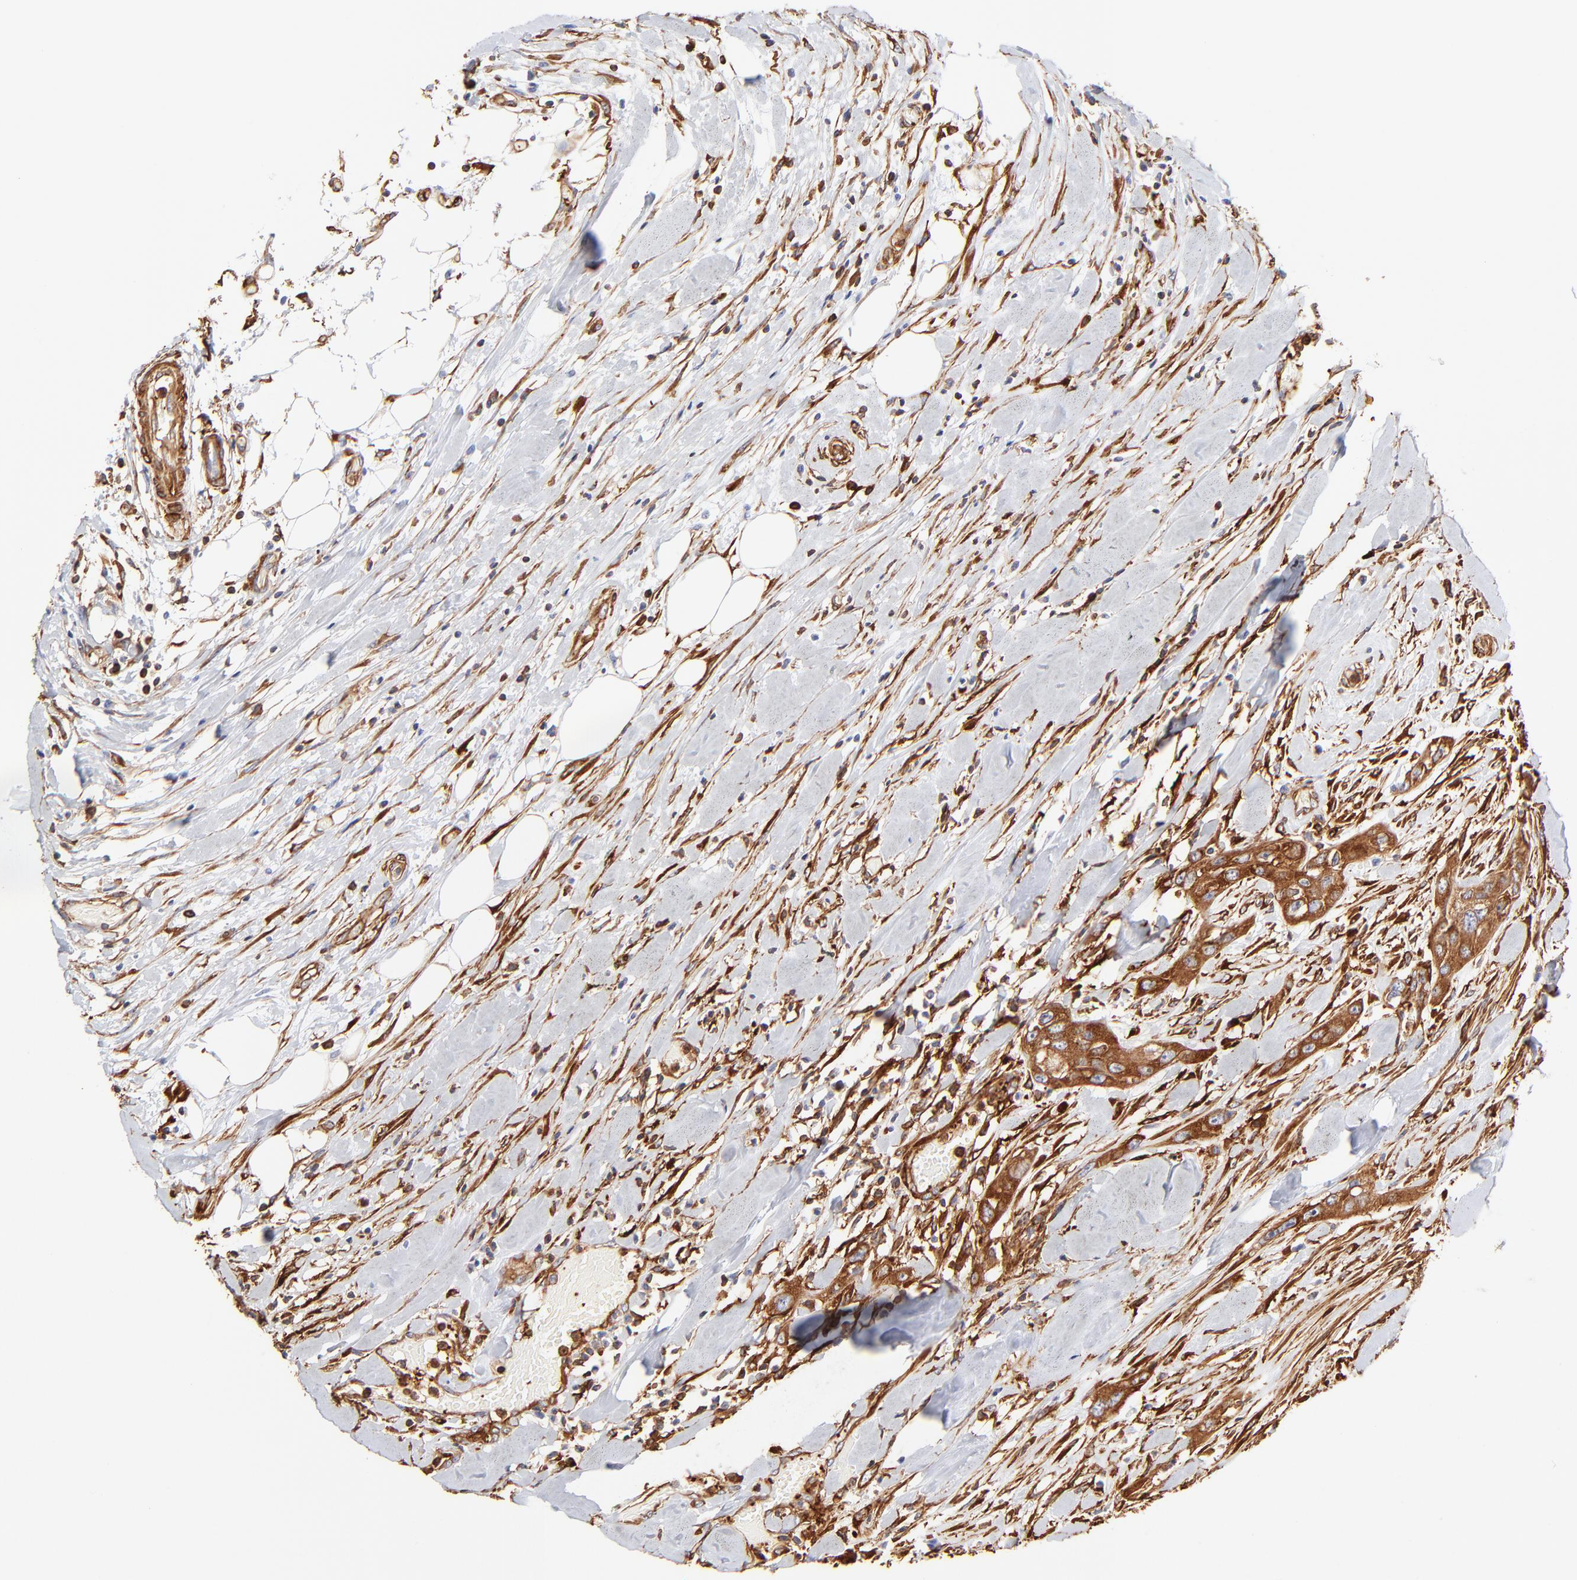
{"staining": {"intensity": "strong", "quantity": ">75%", "location": "cytoplasmic/membranous"}, "tissue": "head and neck cancer", "cell_type": "Tumor cells", "image_type": "cancer", "snomed": [{"axis": "morphology", "description": "Neoplasm, malignant, NOS"}, {"axis": "topography", "description": "Salivary gland"}, {"axis": "topography", "description": "Head-Neck"}], "caption": "DAB immunohistochemical staining of human head and neck neoplasm (malignant) reveals strong cytoplasmic/membranous protein staining in about >75% of tumor cells.", "gene": "FLNA", "patient": {"sex": "male", "age": 43}}